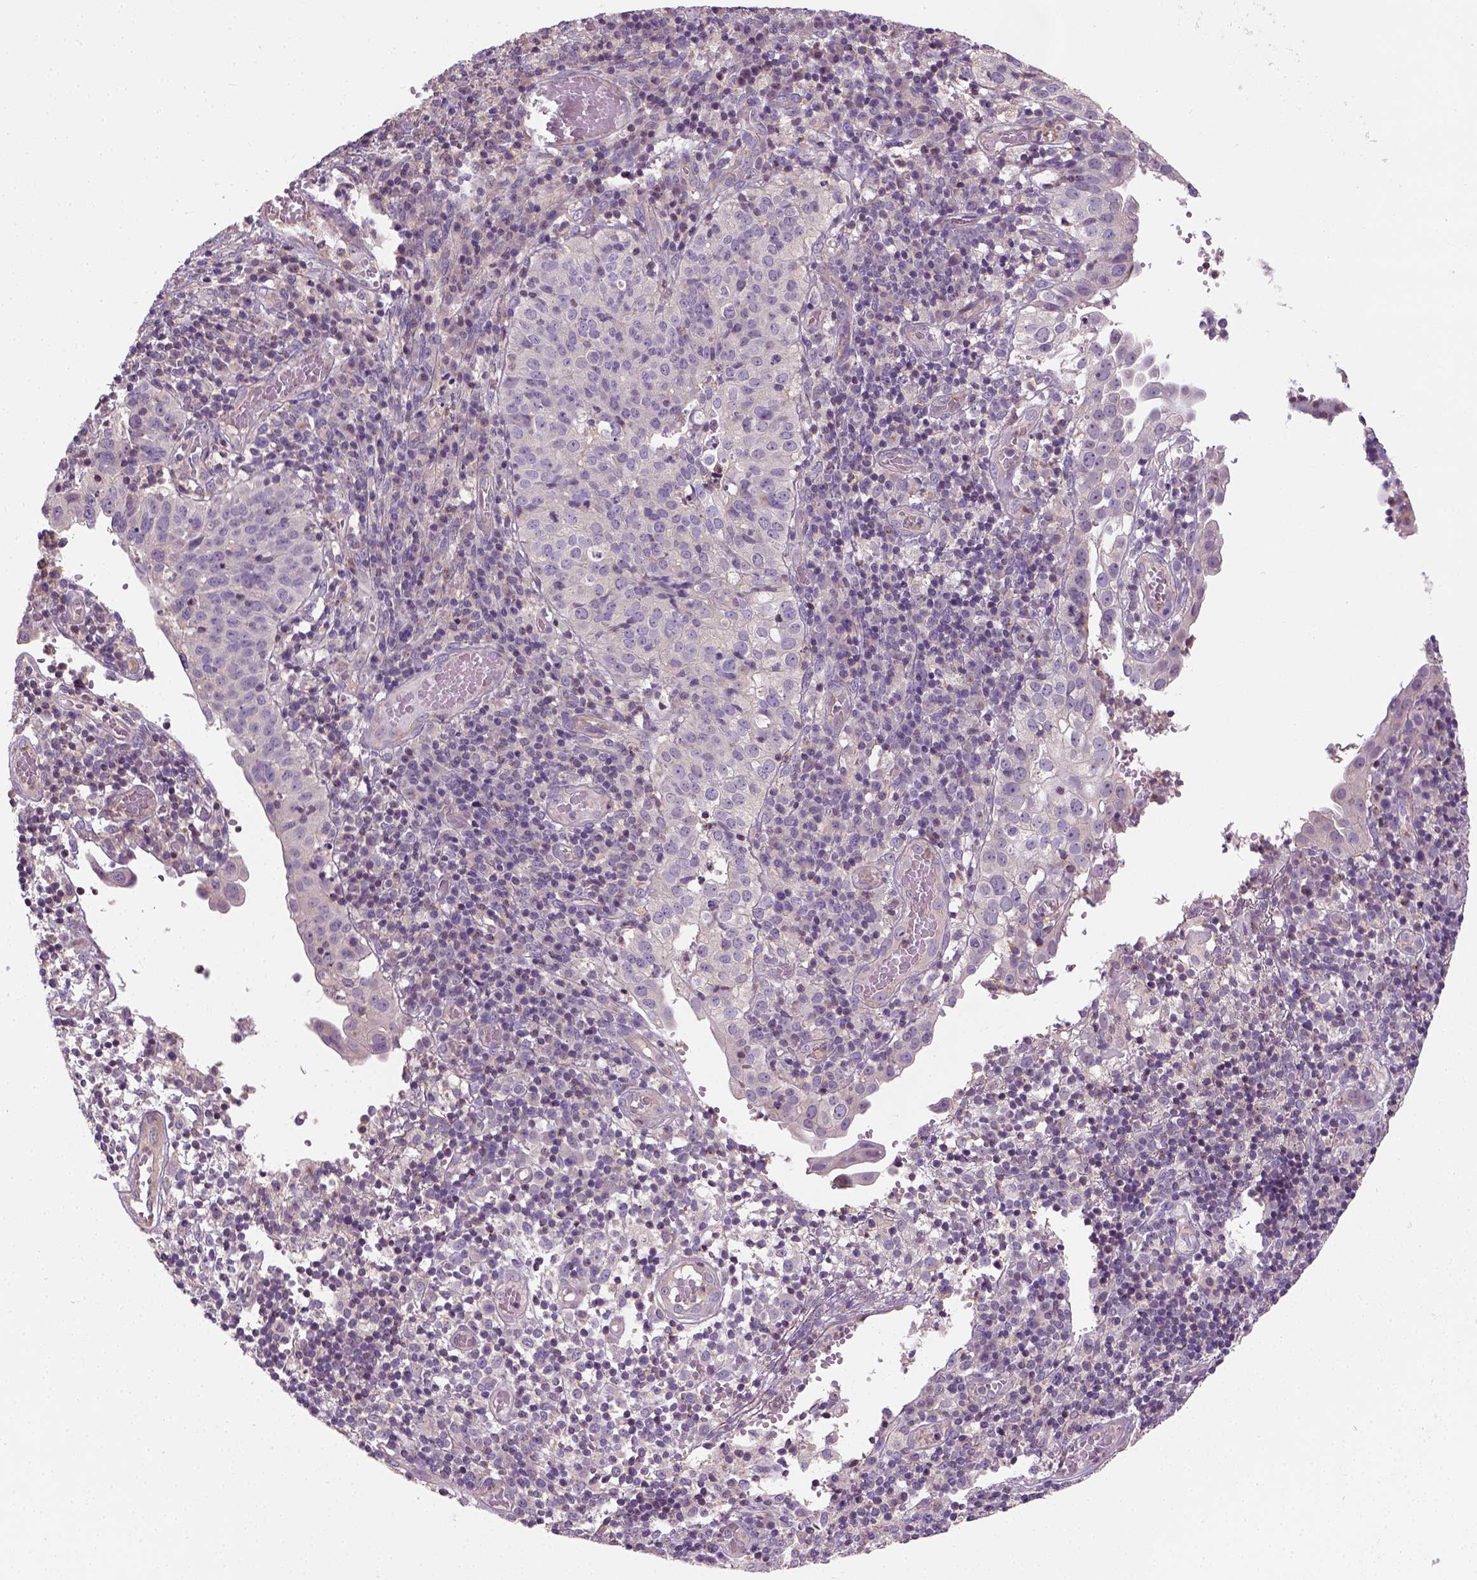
{"staining": {"intensity": "weak", "quantity": "25%-75%", "location": "cytoplasmic/membranous"}, "tissue": "cervical cancer", "cell_type": "Tumor cells", "image_type": "cancer", "snomed": [{"axis": "morphology", "description": "Squamous cell carcinoma, NOS"}, {"axis": "topography", "description": "Cervix"}], "caption": "Cervical cancer stained for a protein displays weak cytoplasmic/membranous positivity in tumor cells.", "gene": "CRACR2A", "patient": {"sex": "female", "age": 39}}